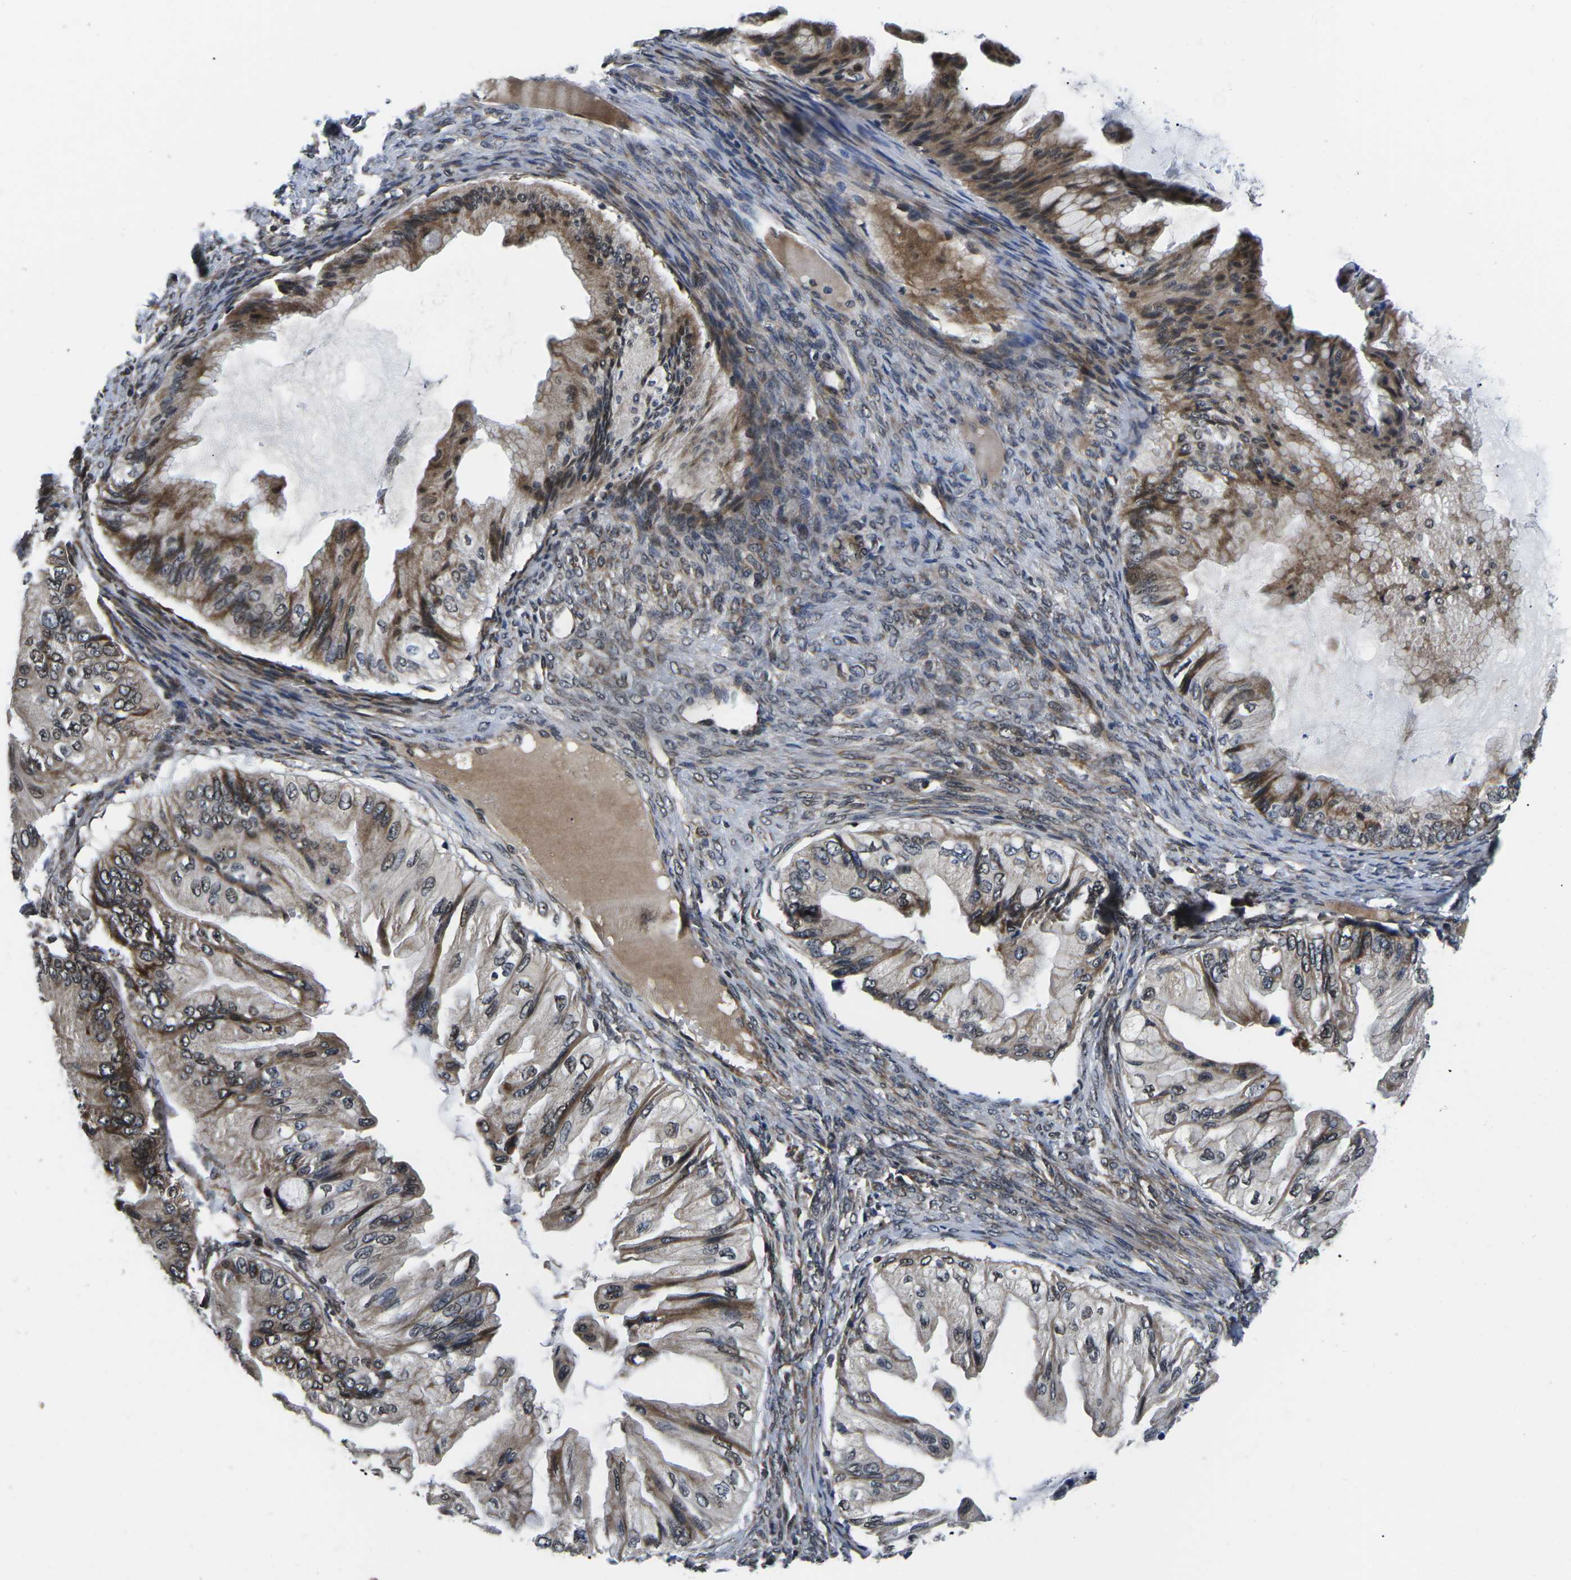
{"staining": {"intensity": "moderate", "quantity": ">75%", "location": "cytoplasmic/membranous"}, "tissue": "ovarian cancer", "cell_type": "Tumor cells", "image_type": "cancer", "snomed": [{"axis": "morphology", "description": "Cystadenocarcinoma, mucinous, NOS"}, {"axis": "topography", "description": "Ovary"}], "caption": "Protein expression analysis of human mucinous cystadenocarcinoma (ovarian) reveals moderate cytoplasmic/membranous positivity in approximately >75% of tumor cells. The staining is performed using DAB brown chromogen to label protein expression. The nuclei are counter-stained blue using hematoxylin.", "gene": "CCNE1", "patient": {"sex": "female", "age": 61}}